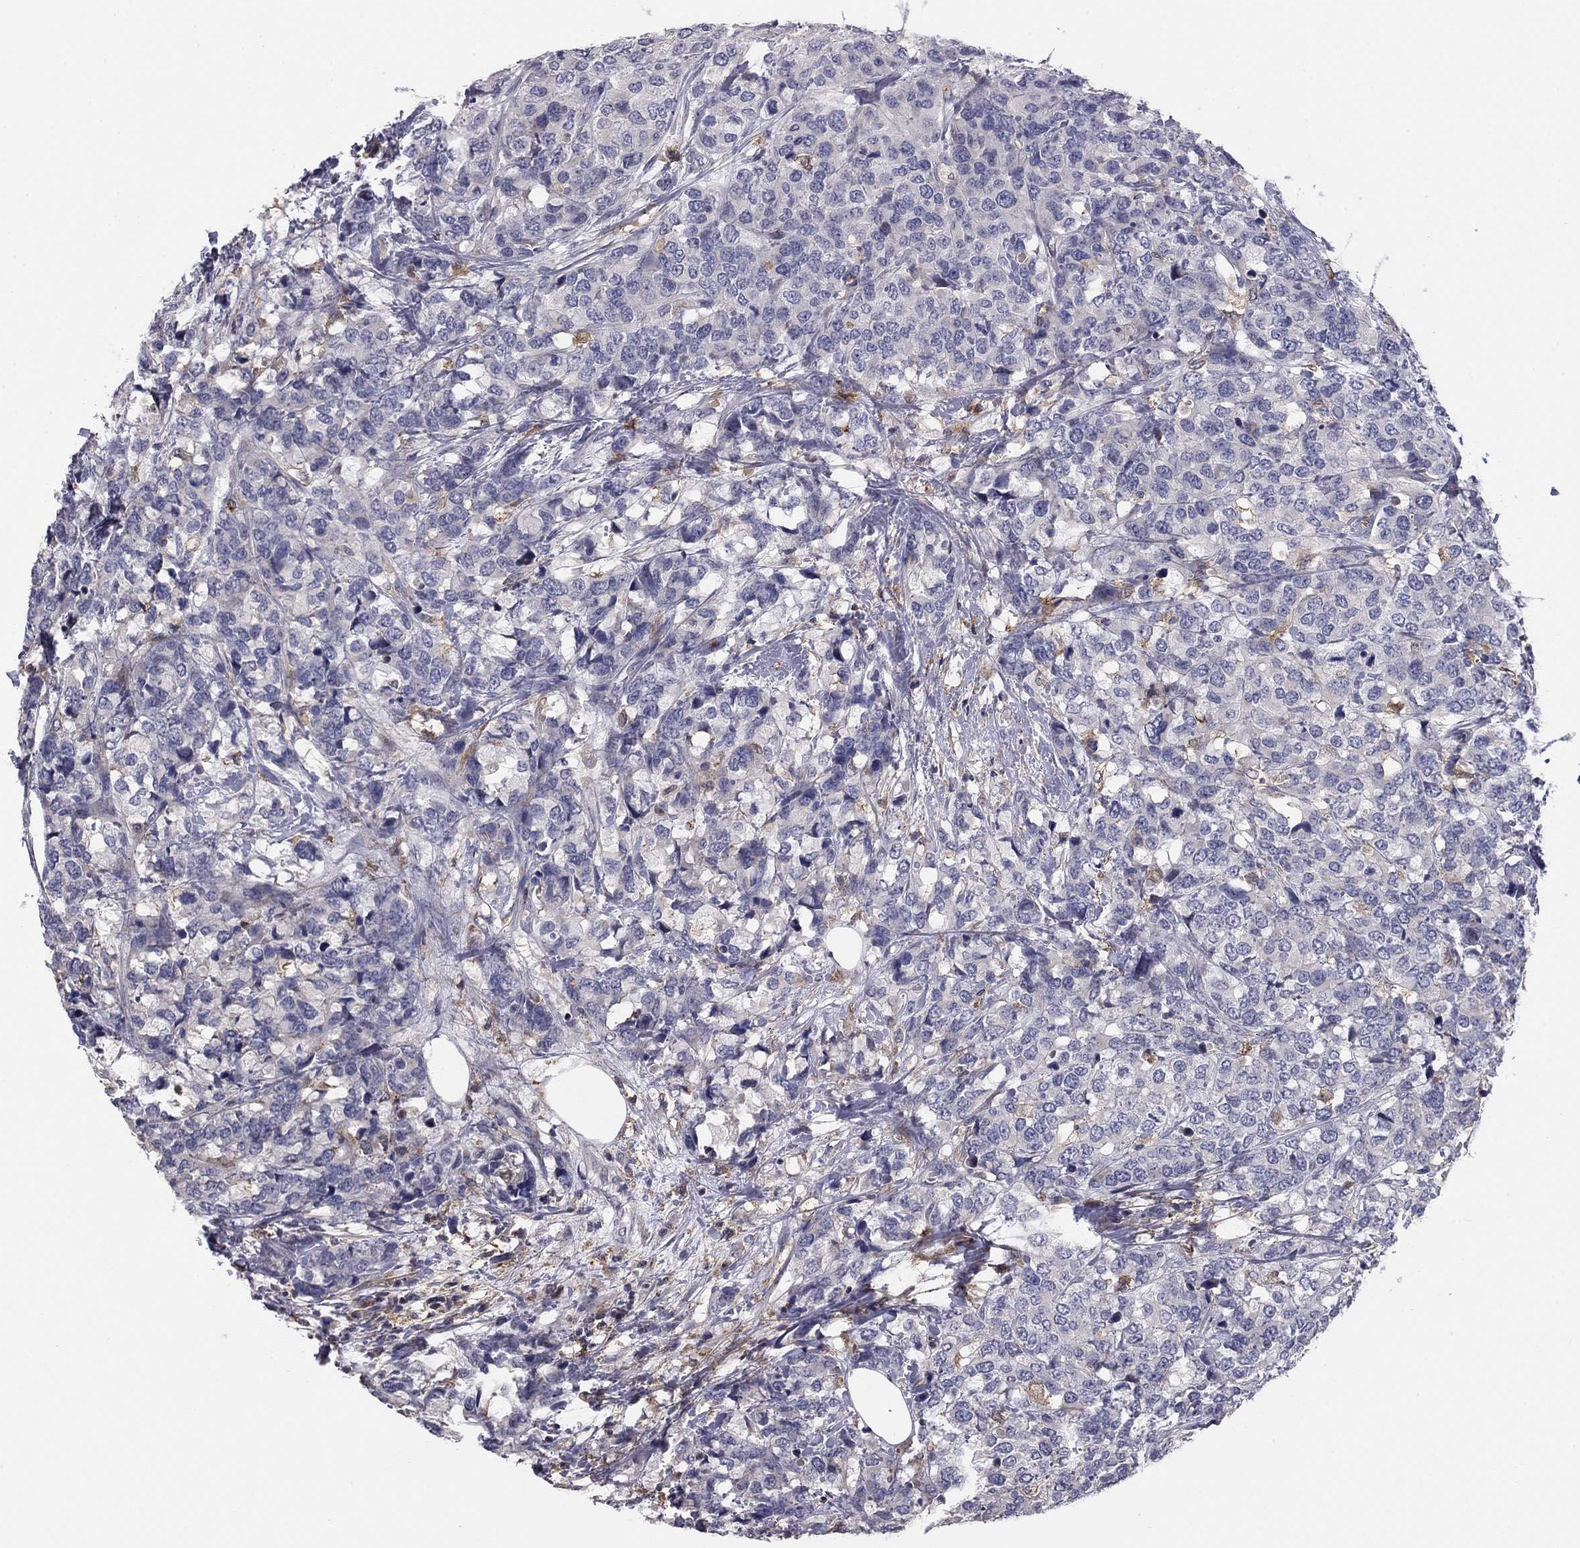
{"staining": {"intensity": "negative", "quantity": "none", "location": "none"}, "tissue": "breast cancer", "cell_type": "Tumor cells", "image_type": "cancer", "snomed": [{"axis": "morphology", "description": "Lobular carcinoma"}, {"axis": "topography", "description": "Breast"}], "caption": "The image exhibits no staining of tumor cells in breast cancer. Nuclei are stained in blue.", "gene": "PLCB2", "patient": {"sex": "female", "age": 59}}